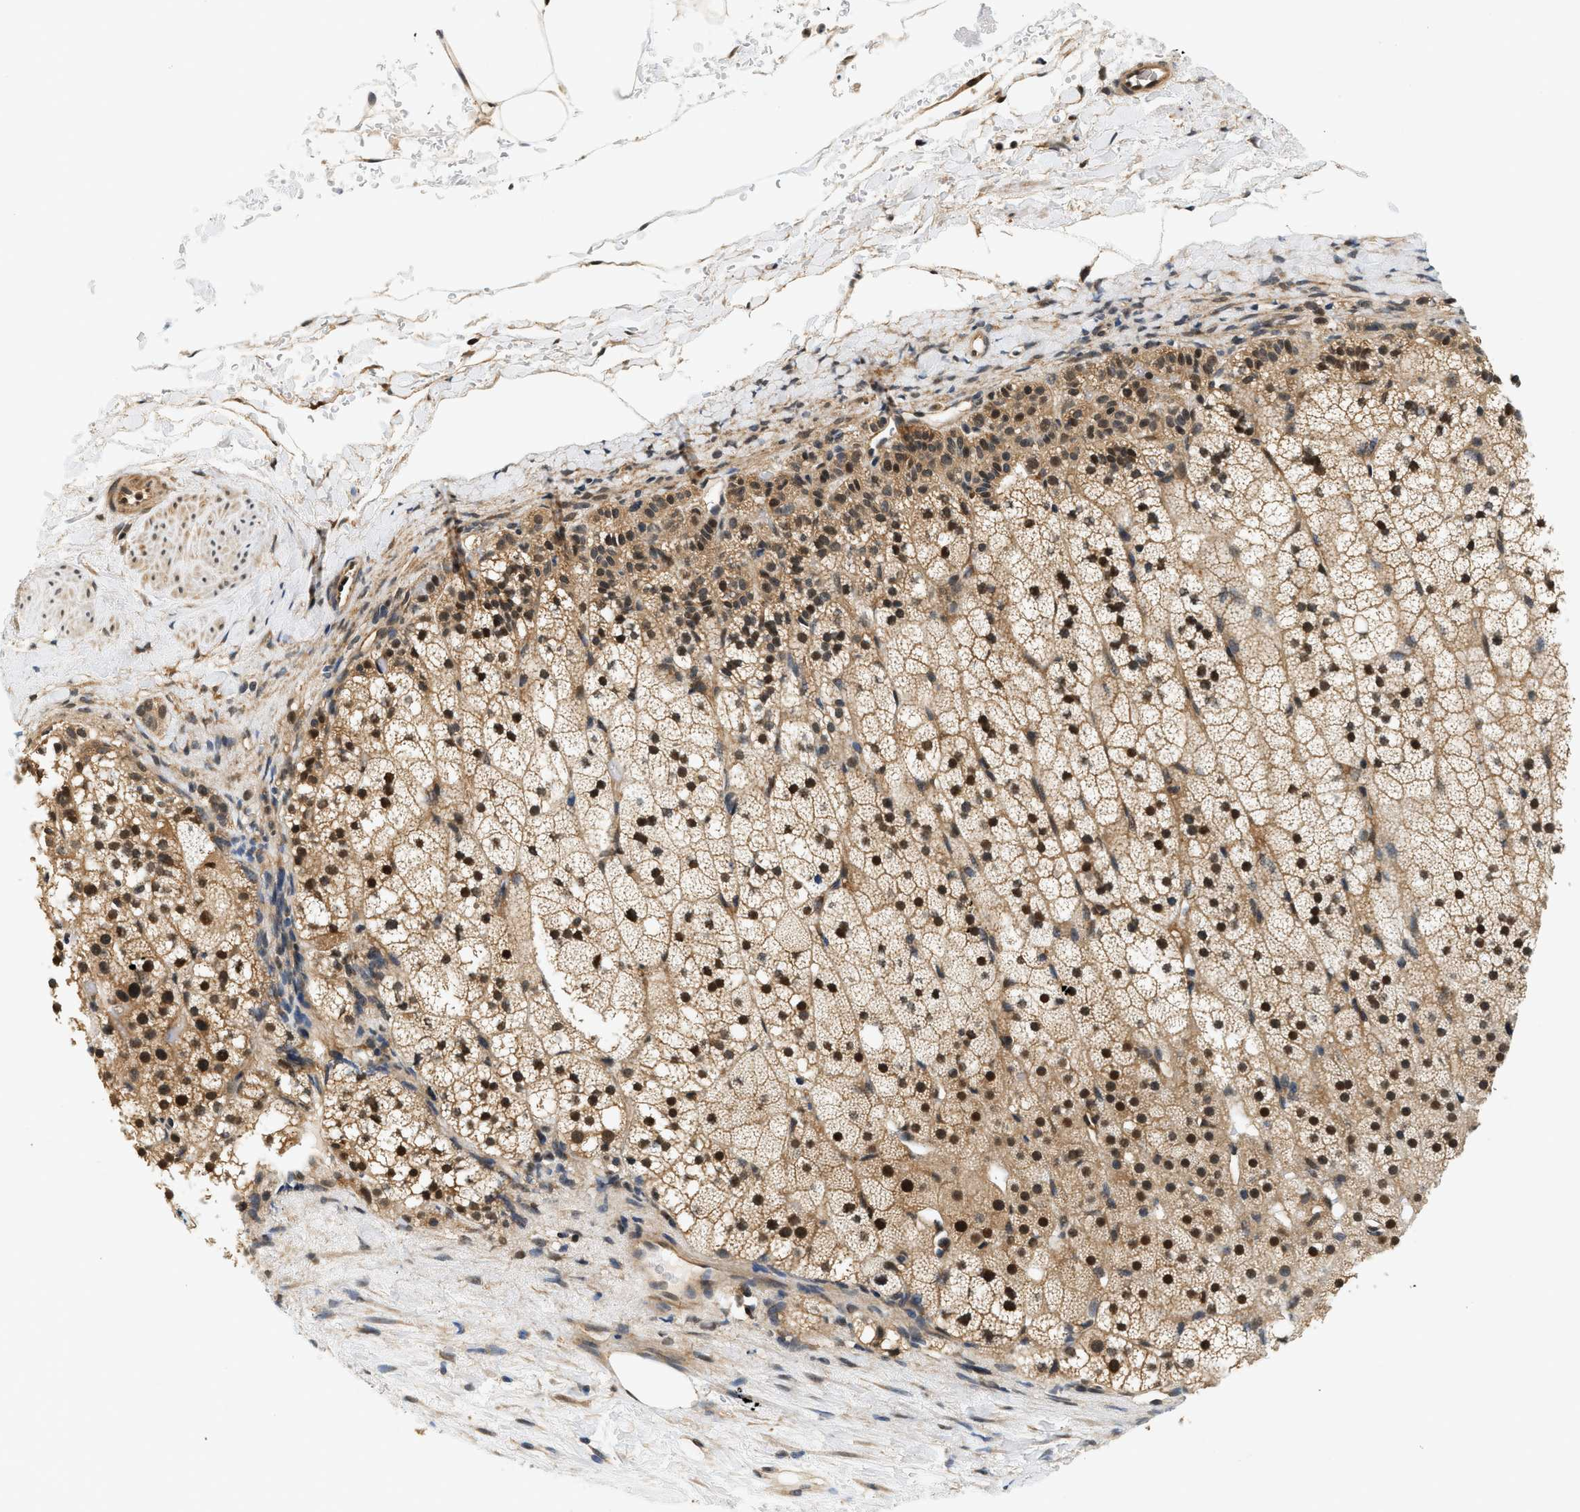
{"staining": {"intensity": "strong", "quantity": ">75%", "location": "cytoplasmic/membranous,nuclear"}, "tissue": "adrenal gland", "cell_type": "Glandular cells", "image_type": "normal", "snomed": [{"axis": "morphology", "description": "Normal tissue, NOS"}, {"axis": "topography", "description": "Adrenal gland"}], "caption": "Adrenal gland stained with DAB IHC exhibits high levels of strong cytoplasmic/membranous,nuclear staining in approximately >75% of glandular cells.", "gene": "PSMD3", "patient": {"sex": "male", "age": 35}}